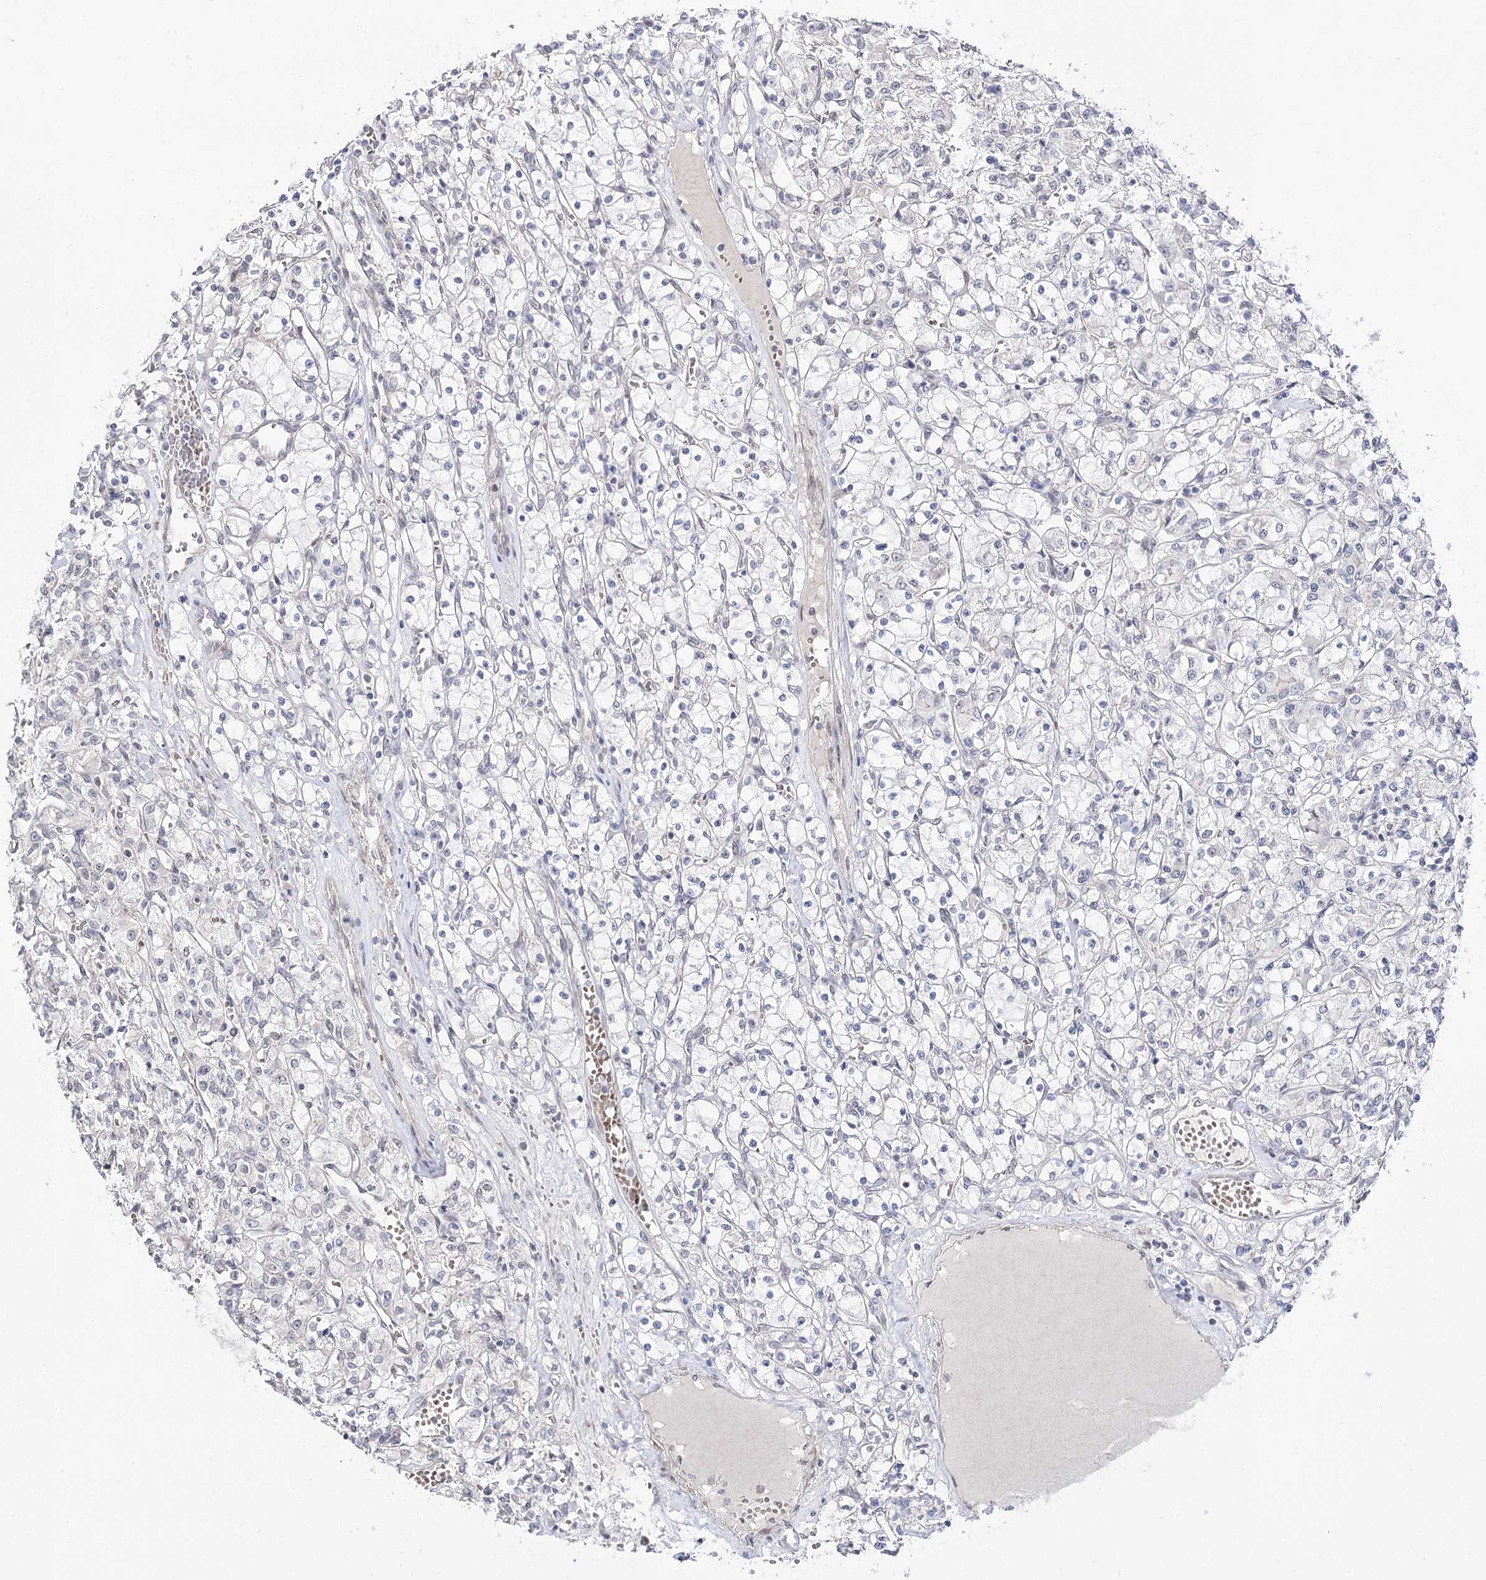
{"staining": {"intensity": "negative", "quantity": "none", "location": "none"}, "tissue": "renal cancer", "cell_type": "Tumor cells", "image_type": "cancer", "snomed": [{"axis": "morphology", "description": "Adenocarcinoma, NOS"}, {"axis": "topography", "description": "Kidney"}], "caption": "This is an immunohistochemistry (IHC) histopathology image of renal adenocarcinoma. There is no expression in tumor cells.", "gene": "RRP9", "patient": {"sex": "female", "age": 59}}